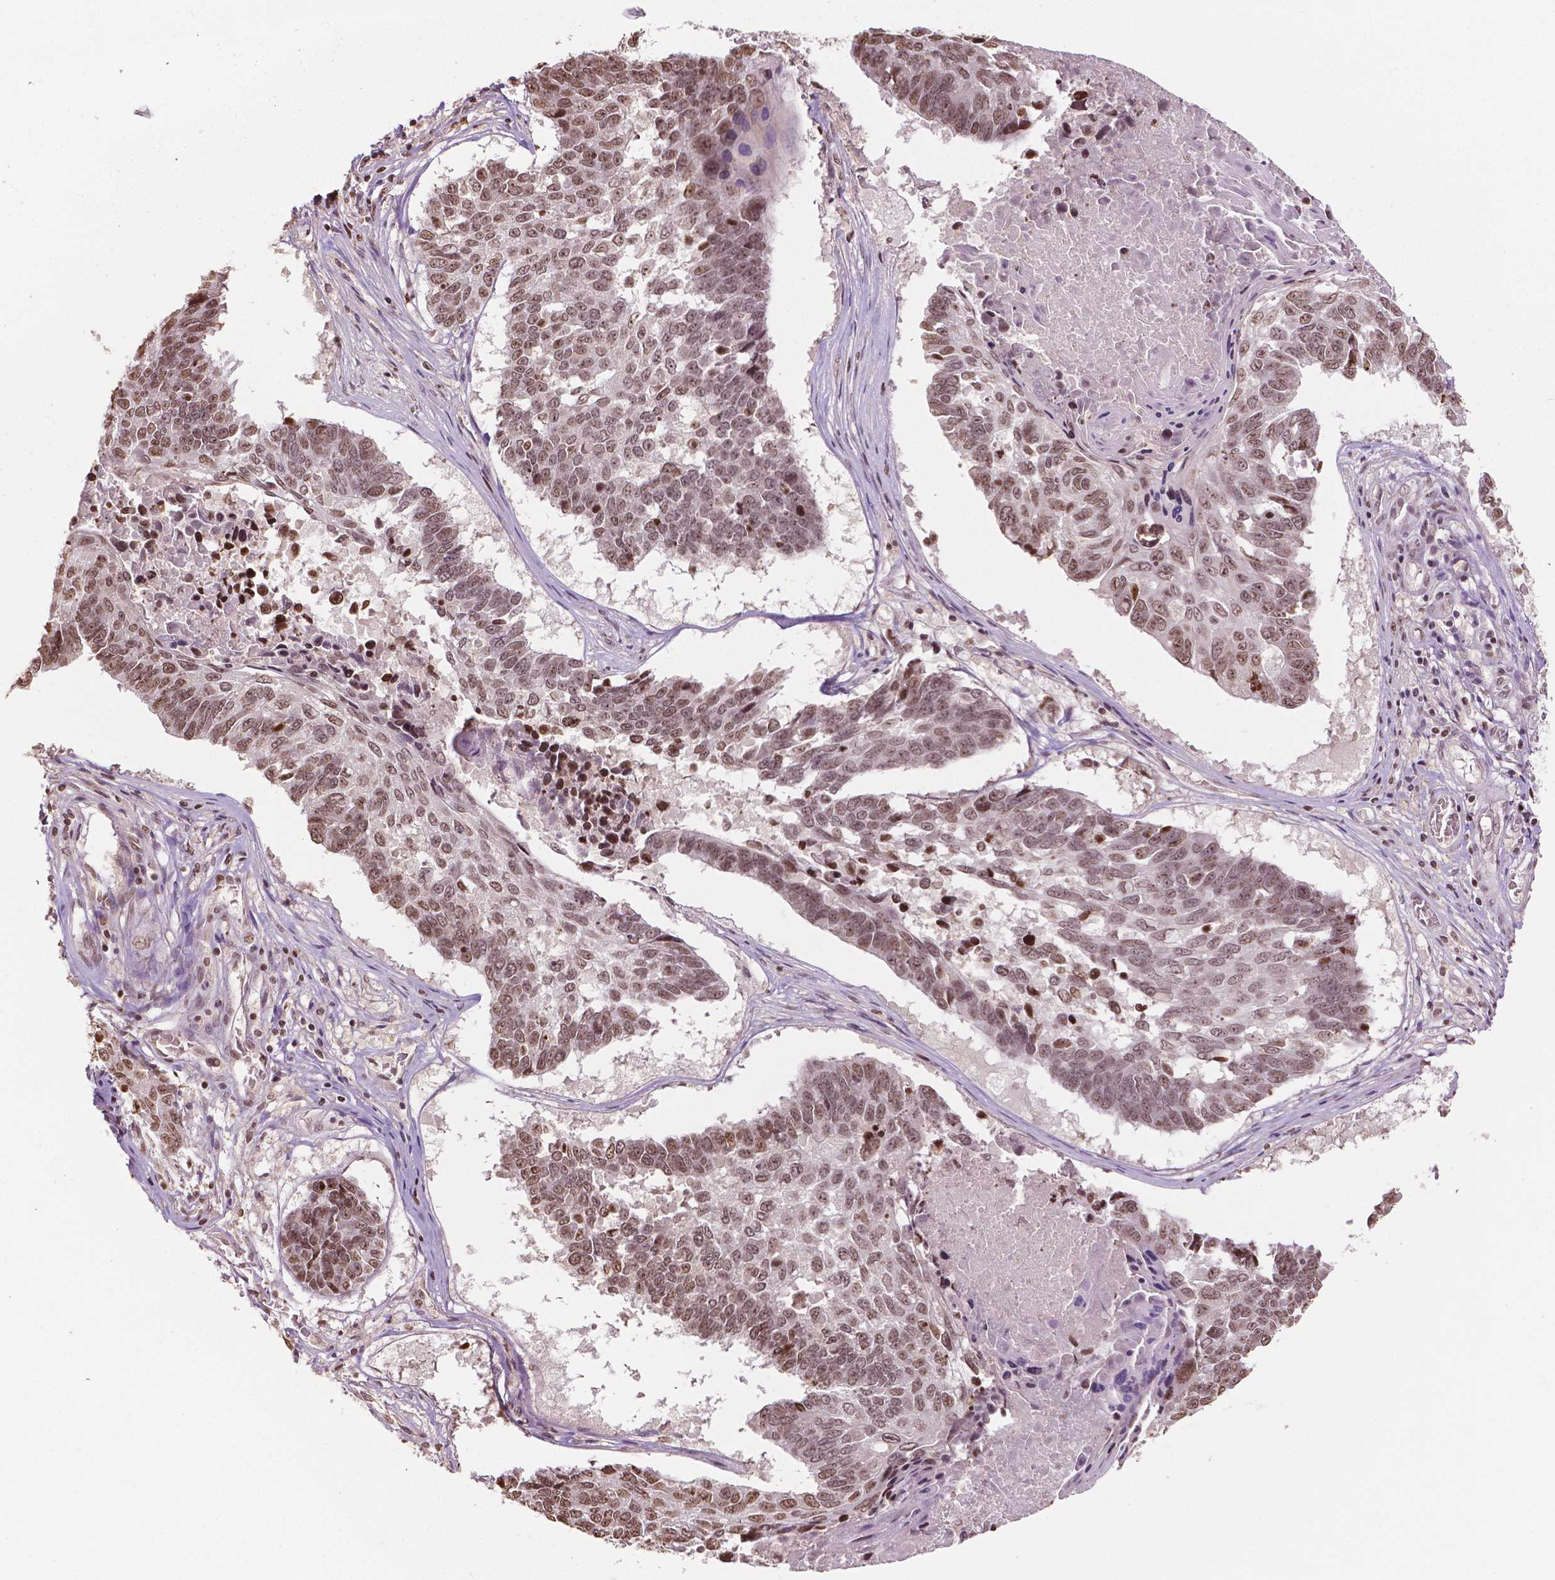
{"staining": {"intensity": "moderate", "quantity": ">75%", "location": "nuclear"}, "tissue": "lung cancer", "cell_type": "Tumor cells", "image_type": "cancer", "snomed": [{"axis": "morphology", "description": "Squamous cell carcinoma, NOS"}, {"axis": "topography", "description": "Lung"}], "caption": "Lung squamous cell carcinoma stained with DAB immunohistochemistry (IHC) shows medium levels of moderate nuclear staining in approximately >75% of tumor cells.", "gene": "DEK", "patient": {"sex": "male", "age": 73}}